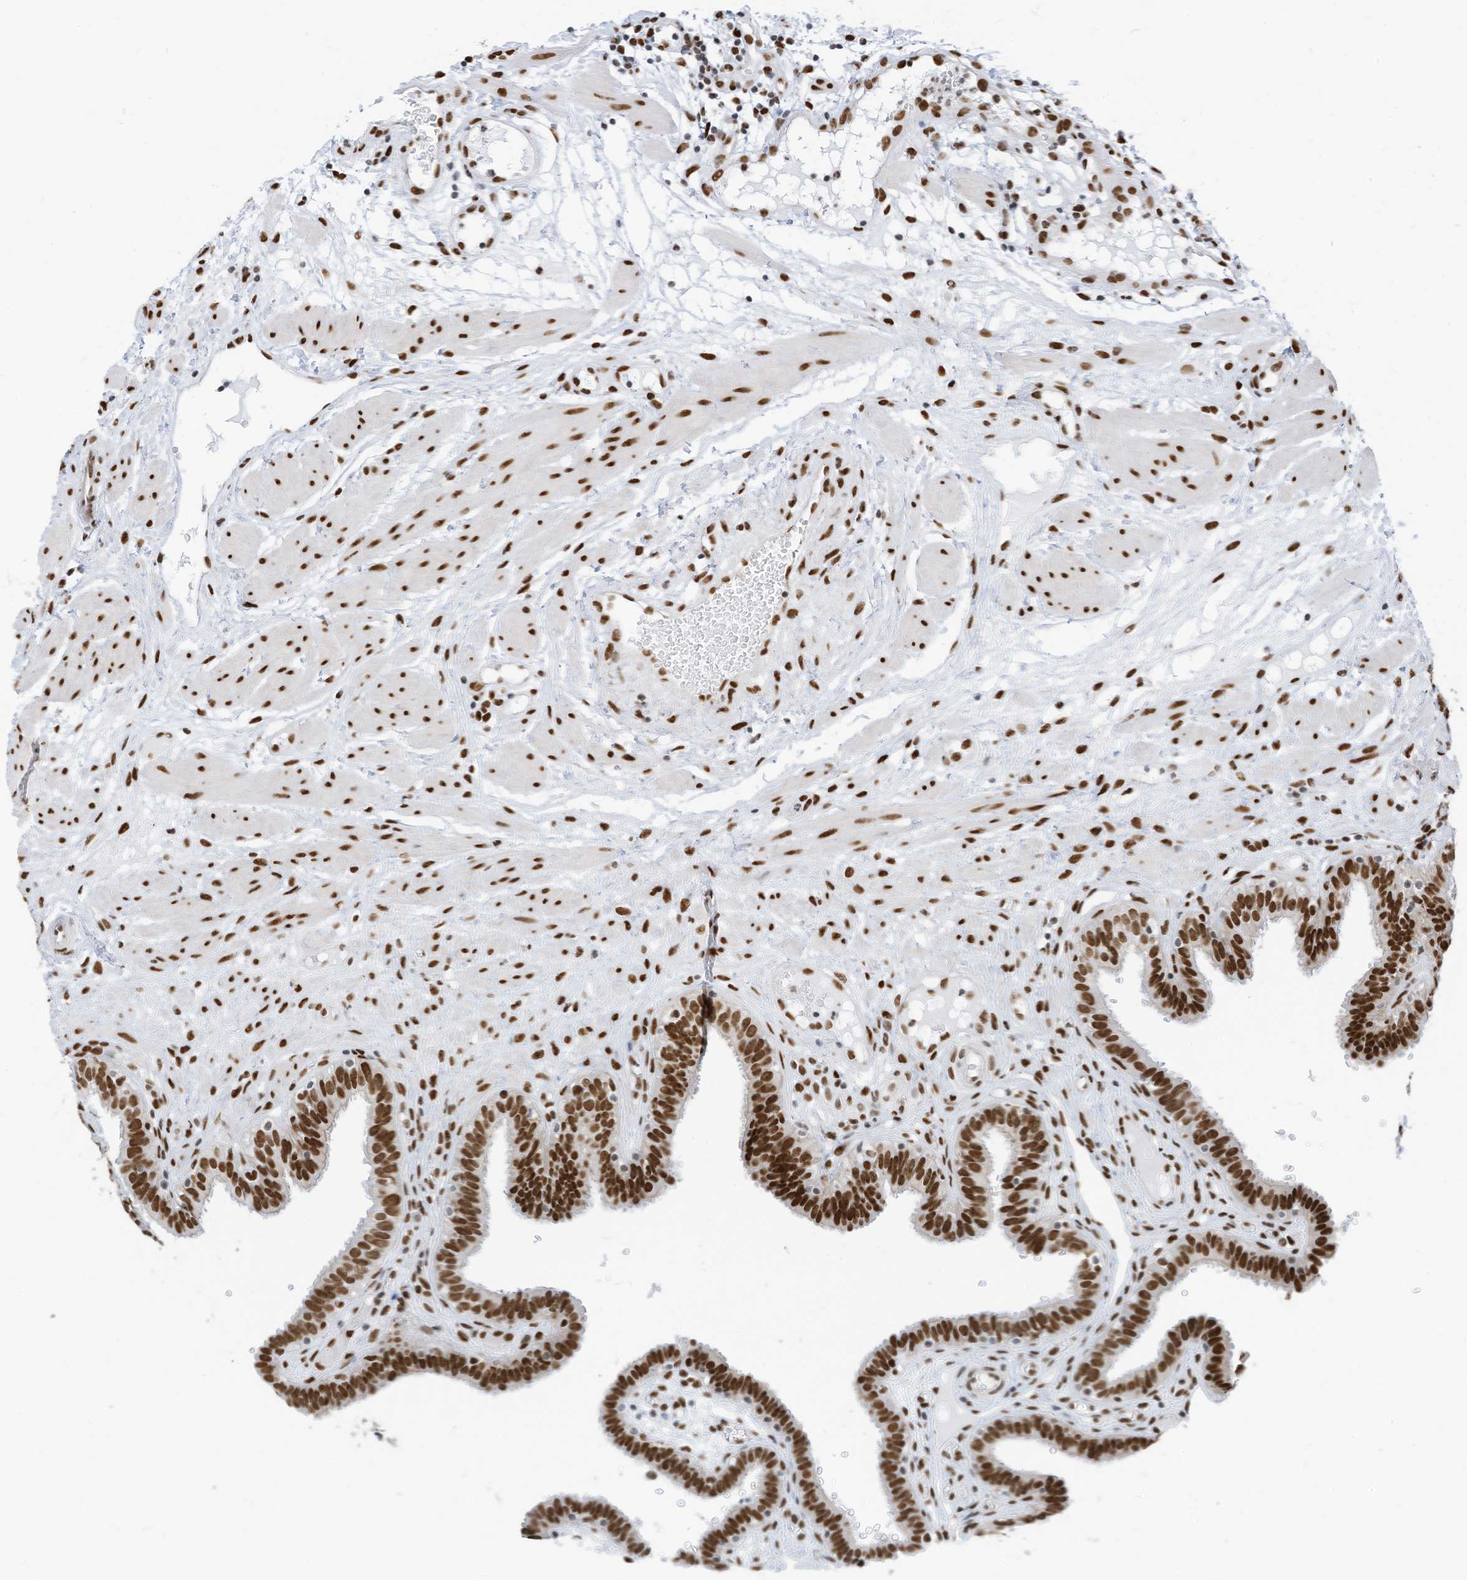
{"staining": {"intensity": "strong", "quantity": ">75%", "location": "nuclear"}, "tissue": "fallopian tube", "cell_type": "Glandular cells", "image_type": "normal", "snomed": [{"axis": "morphology", "description": "Normal tissue, NOS"}, {"axis": "topography", "description": "Fallopian tube"}, {"axis": "topography", "description": "Placenta"}], "caption": "An IHC histopathology image of benign tissue is shown. Protein staining in brown shows strong nuclear positivity in fallopian tube within glandular cells.", "gene": "KHSRP", "patient": {"sex": "female", "age": 32}}